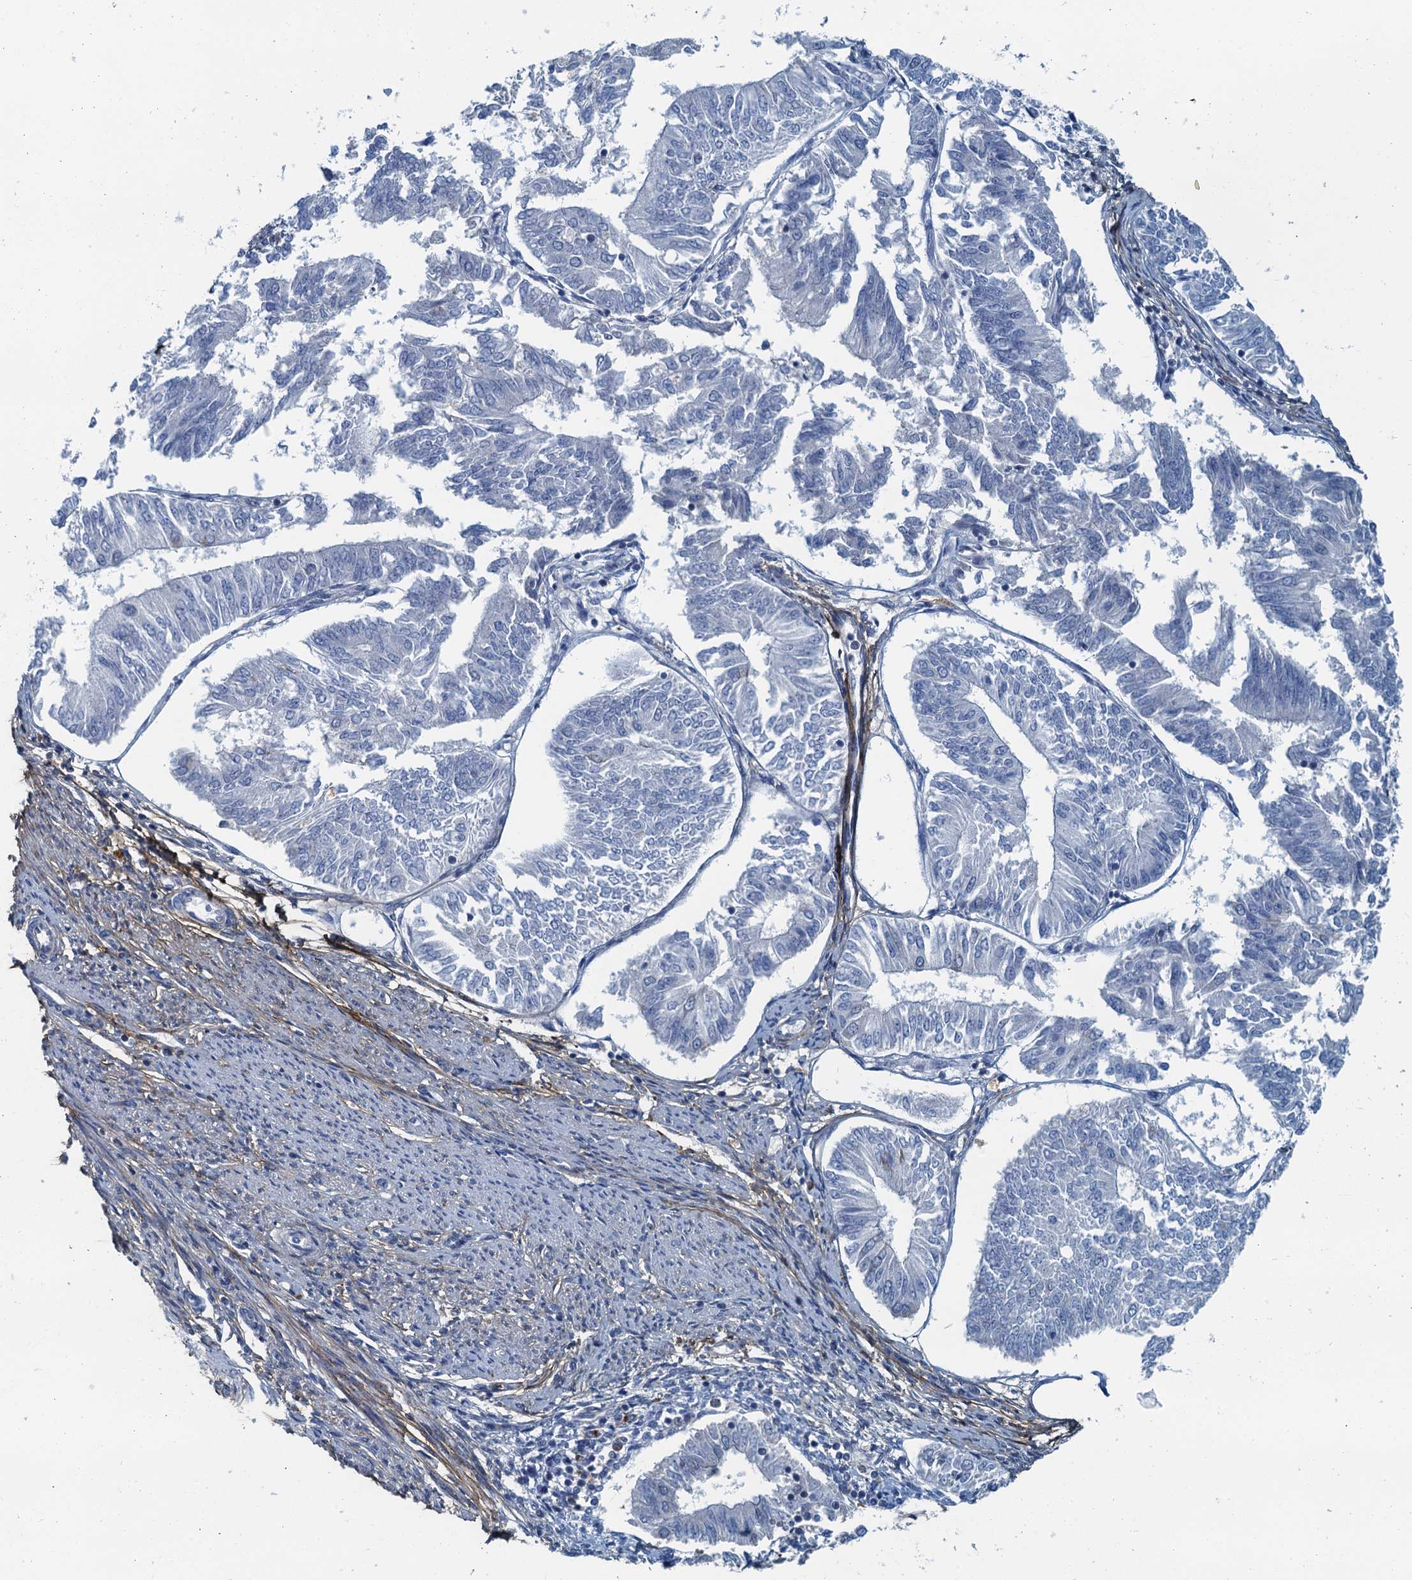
{"staining": {"intensity": "negative", "quantity": "none", "location": "none"}, "tissue": "endometrial cancer", "cell_type": "Tumor cells", "image_type": "cancer", "snomed": [{"axis": "morphology", "description": "Adenocarcinoma, NOS"}, {"axis": "topography", "description": "Endometrium"}], "caption": "This is a histopathology image of IHC staining of adenocarcinoma (endometrial), which shows no positivity in tumor cells. The staining was performed using DAB (3,3'-diaminobenzidine) to visualize the protein expression in brown, while the nuclei were stained in blue with hematoxylin (Magnification: 20x).", "gene": "THAP10", "patient": {"sex": "female", "age": 58}}